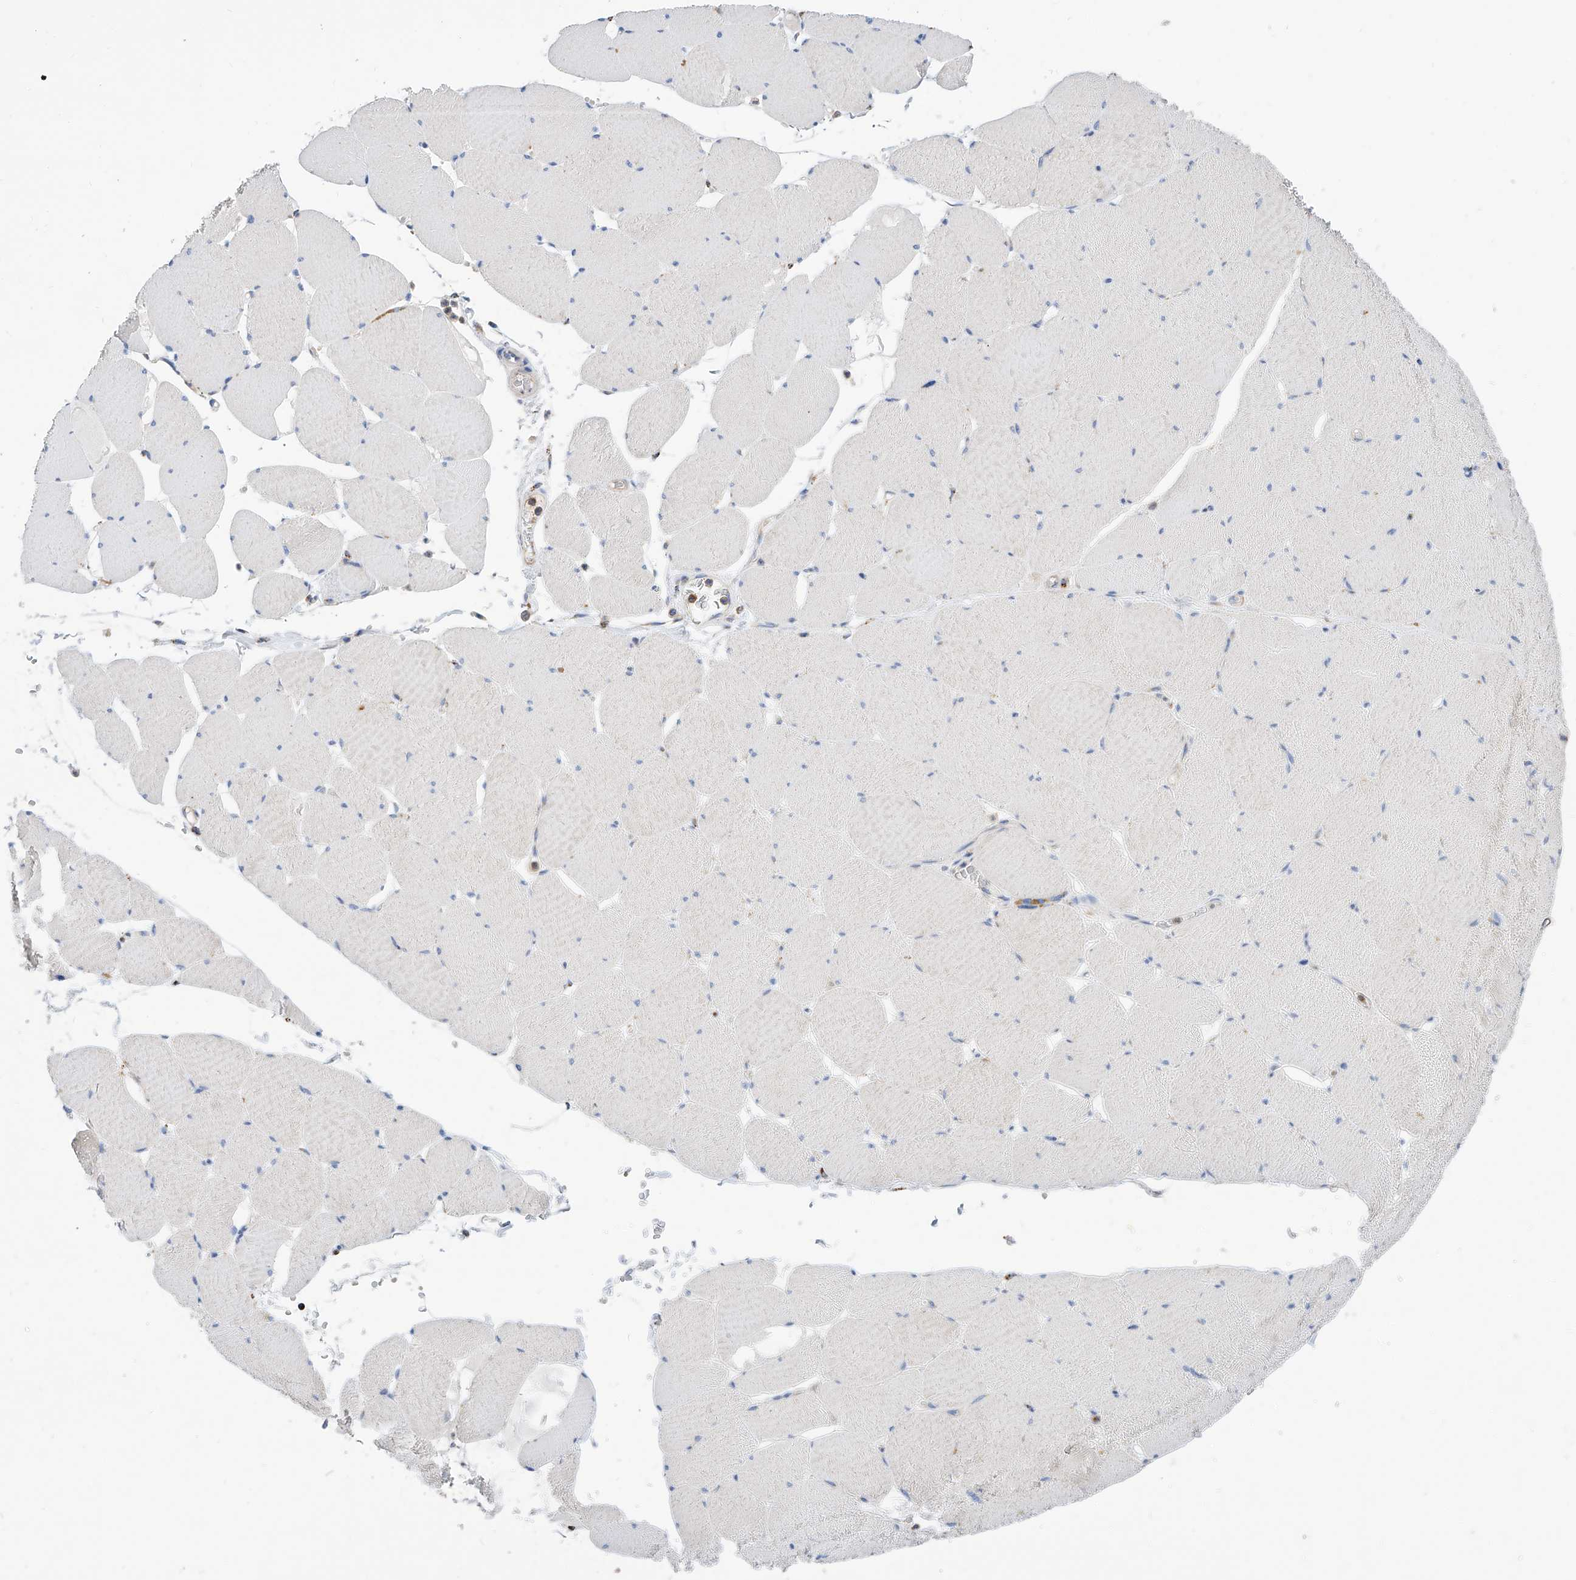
{"staining": {"intensity": "negative", "quantity": "none", "location": "none"}, "tissue": "skeletal muscle", "cell_type": "Myocytes", "image_type": "normal", "snomed": [{"axis": "morphology", "description": "Normal tissue, NOS"}, {"axis": "topography", "description": "Skeletal muscle"}, {"axis": "topography", "description": "Head-Neck"}], "caption": "Myocytes show no significant expression in normal skeletal muscle. The staining was performed using DAB (3,3'-diaminobenzidine) to visualize the protein expression in brown, while the nuclei were stained in blue with hematoxylin (Magnification: 20x).", "gene": "CPNE5", "patient": {"sex": "male", "age": 66}}